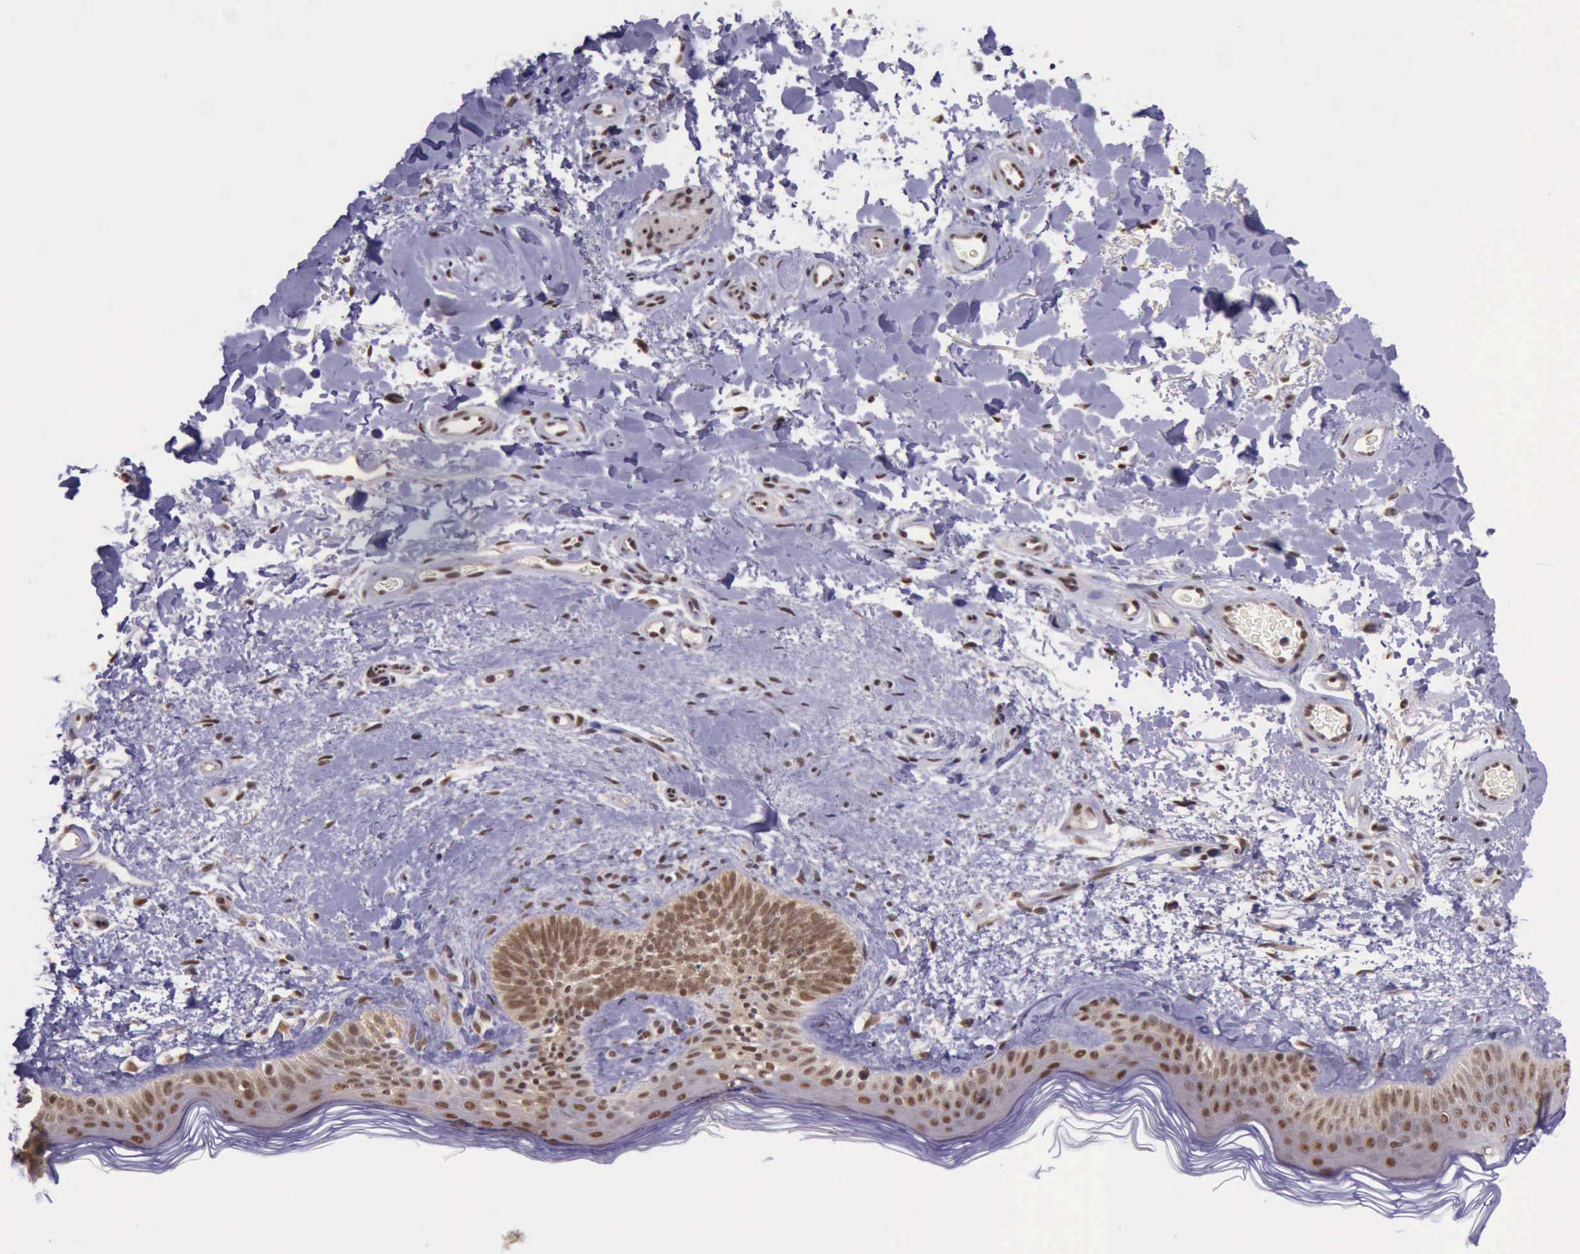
{"staining": {"intensity": "moderate", "quantity": ">75%", "location": "nuclear"}, "tissue": "skin", "cell_type": "Fibroblasts", "image_type": "normal", "snomed": [{"axis": "morphology", "description": "Normal tissue, NOS"}, {"axis": "topography", "description": "Skin"}], "caption": "Immunohistochemical staining of benign human skin shows moderate nuclear protein positivity in approximately >75% of fibroblasts. (IHC, brightfield microscopy, high magnification).", "gene": "PRPF39", "patient": {"sex": "male", "age": 63}}